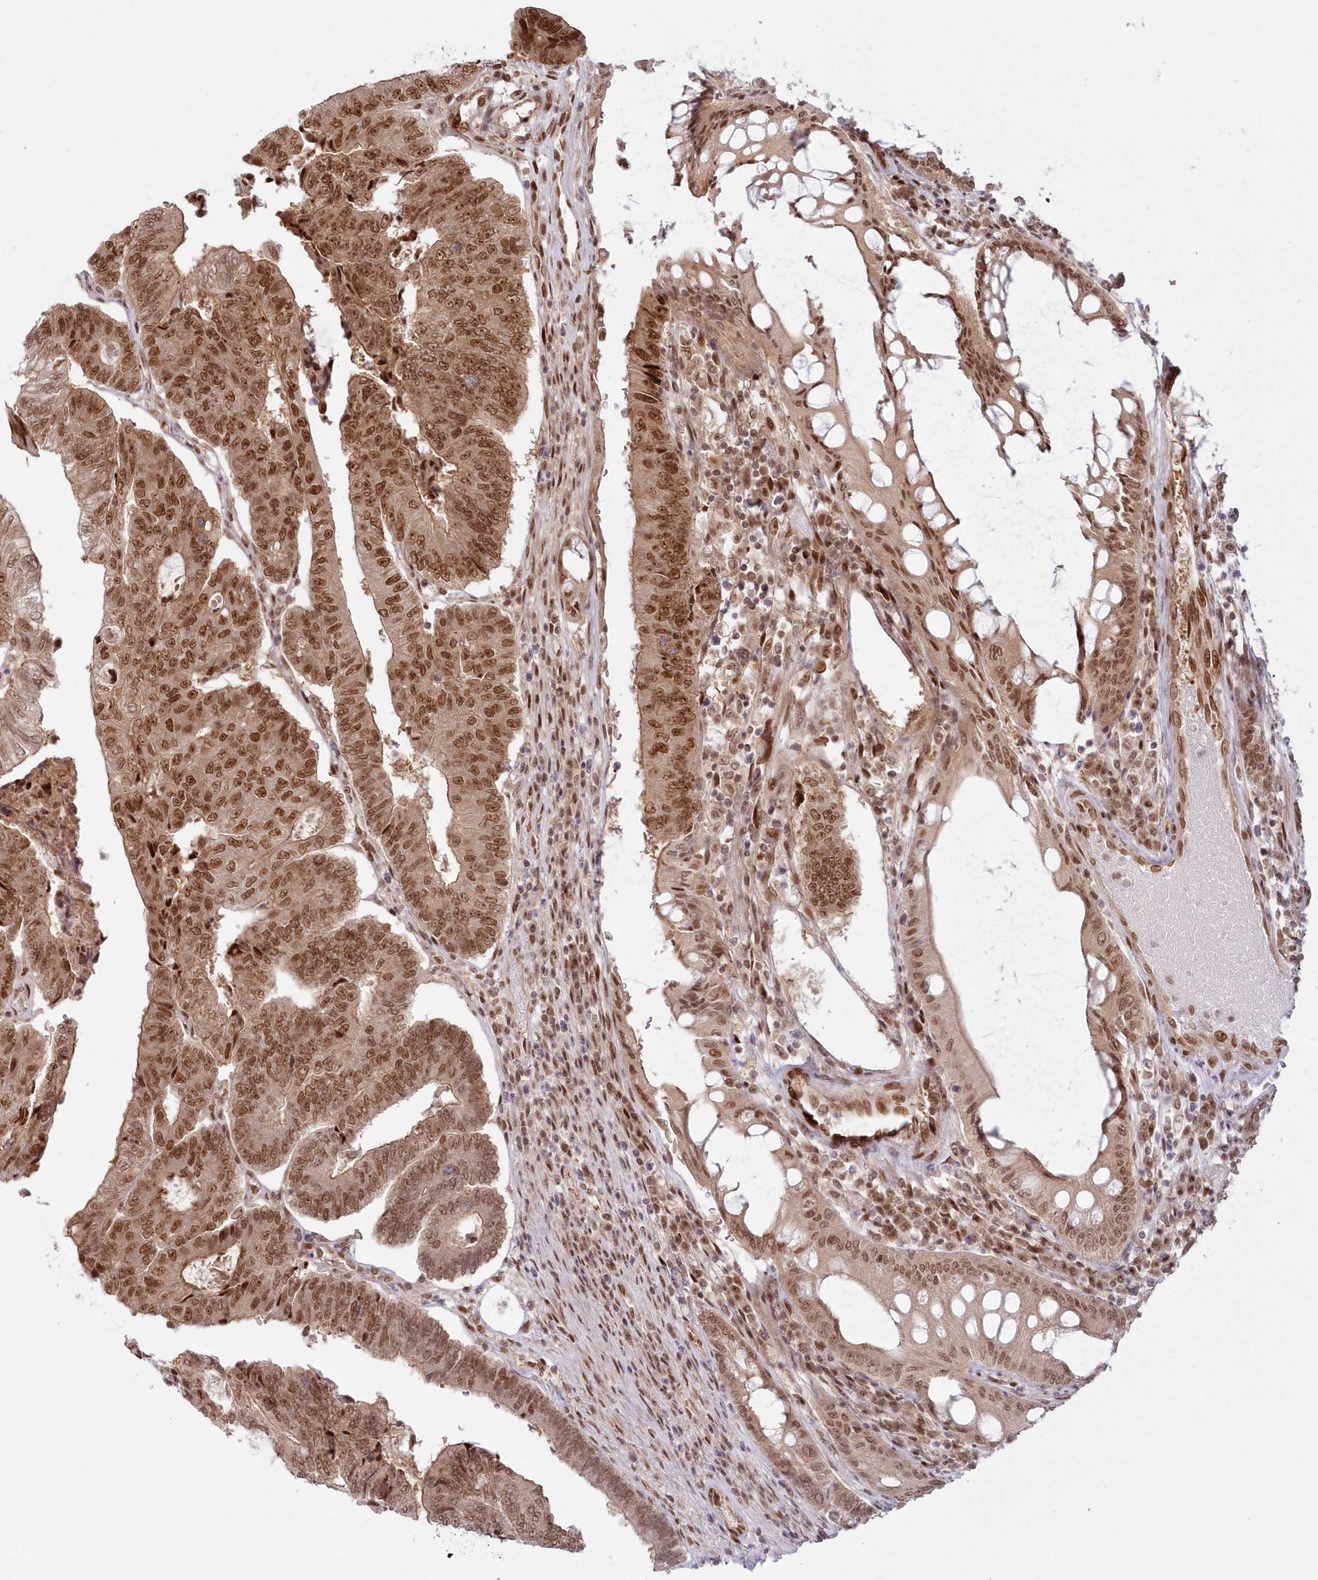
{"staining": {"intensity": "moderate", "quantity": ">75%", "location": "nuclear"}, "tissue": "colorectal cancer", "cell_type": "Tumor cells", "image_type": "cancer", "snomed": [{"axis": "morphology", "description": "Adenocarcinoma, NOS"}, {"axis": "topography", "description": "Colon"}], "caption": "Tumor cells display moderate nuclear expression in approximately >75% of cells in adenocarcinoma (colorectal). (IHC, brightfield microscopy, high magnification).", "gene": "TOGARAM2", "patient": {"sex": "female", "age": 67}}